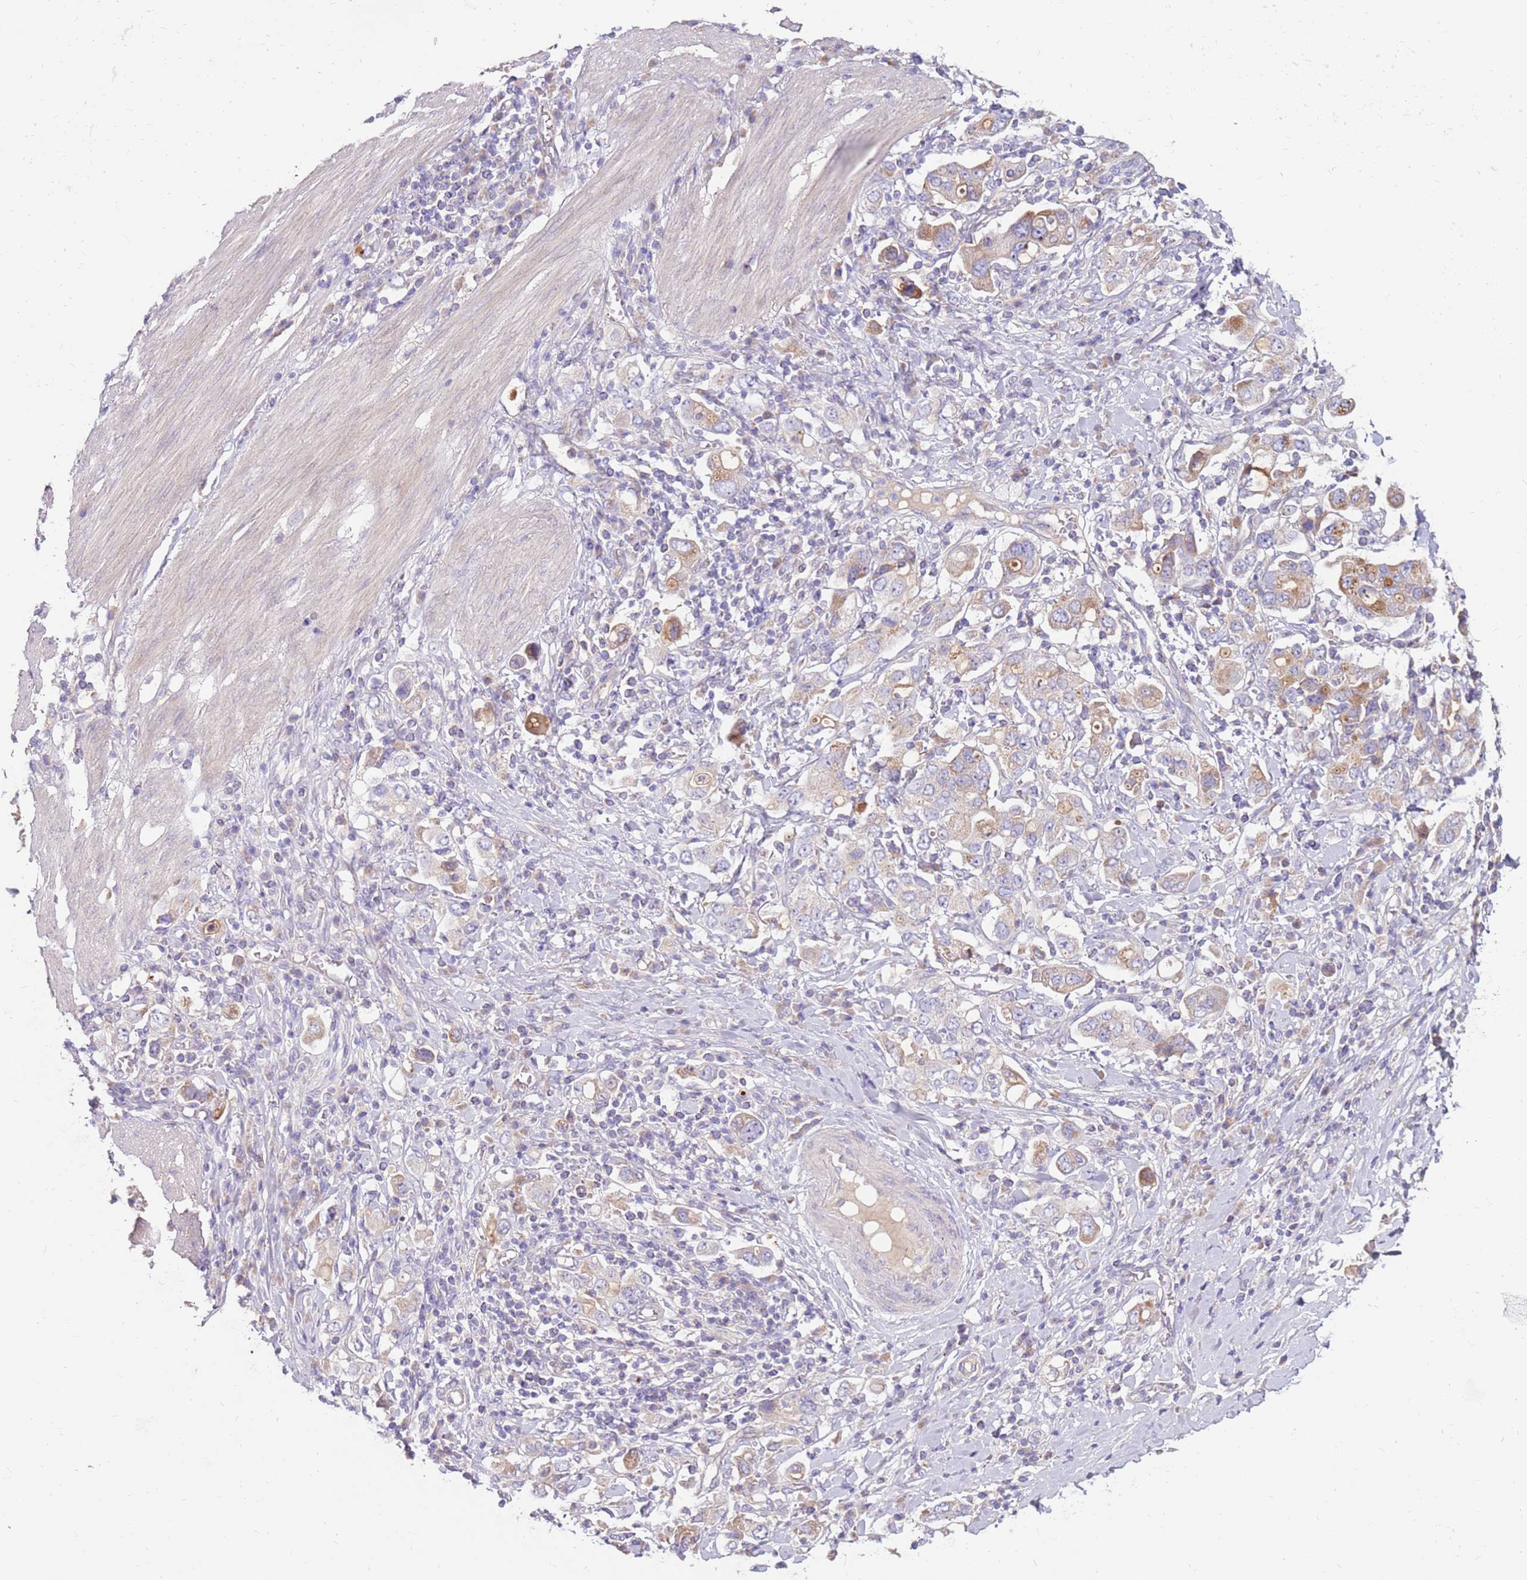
{"staining": {"intensity": "weak", "quantity": "25%-75%", "location": "cytoplasmic/membranous"}, "tissue": "stomach cancer", "cell_type": "Tumor cells", "image_type": "cancer", "snomed": [{"axis": "morphology", "description": "Adenocarcinoma, NOS"}, {"axis": "topography", "description": "Stomach, upper"}], "caption": "A brown stain highlights weak cytoplasmic/membranous staining of a protein in human adenocarcinoma (stomach) tumor cells. Nuclei are stained in blue.", "gene": "SLC44A4", "patient": {"sex": "male", "age": 62}}